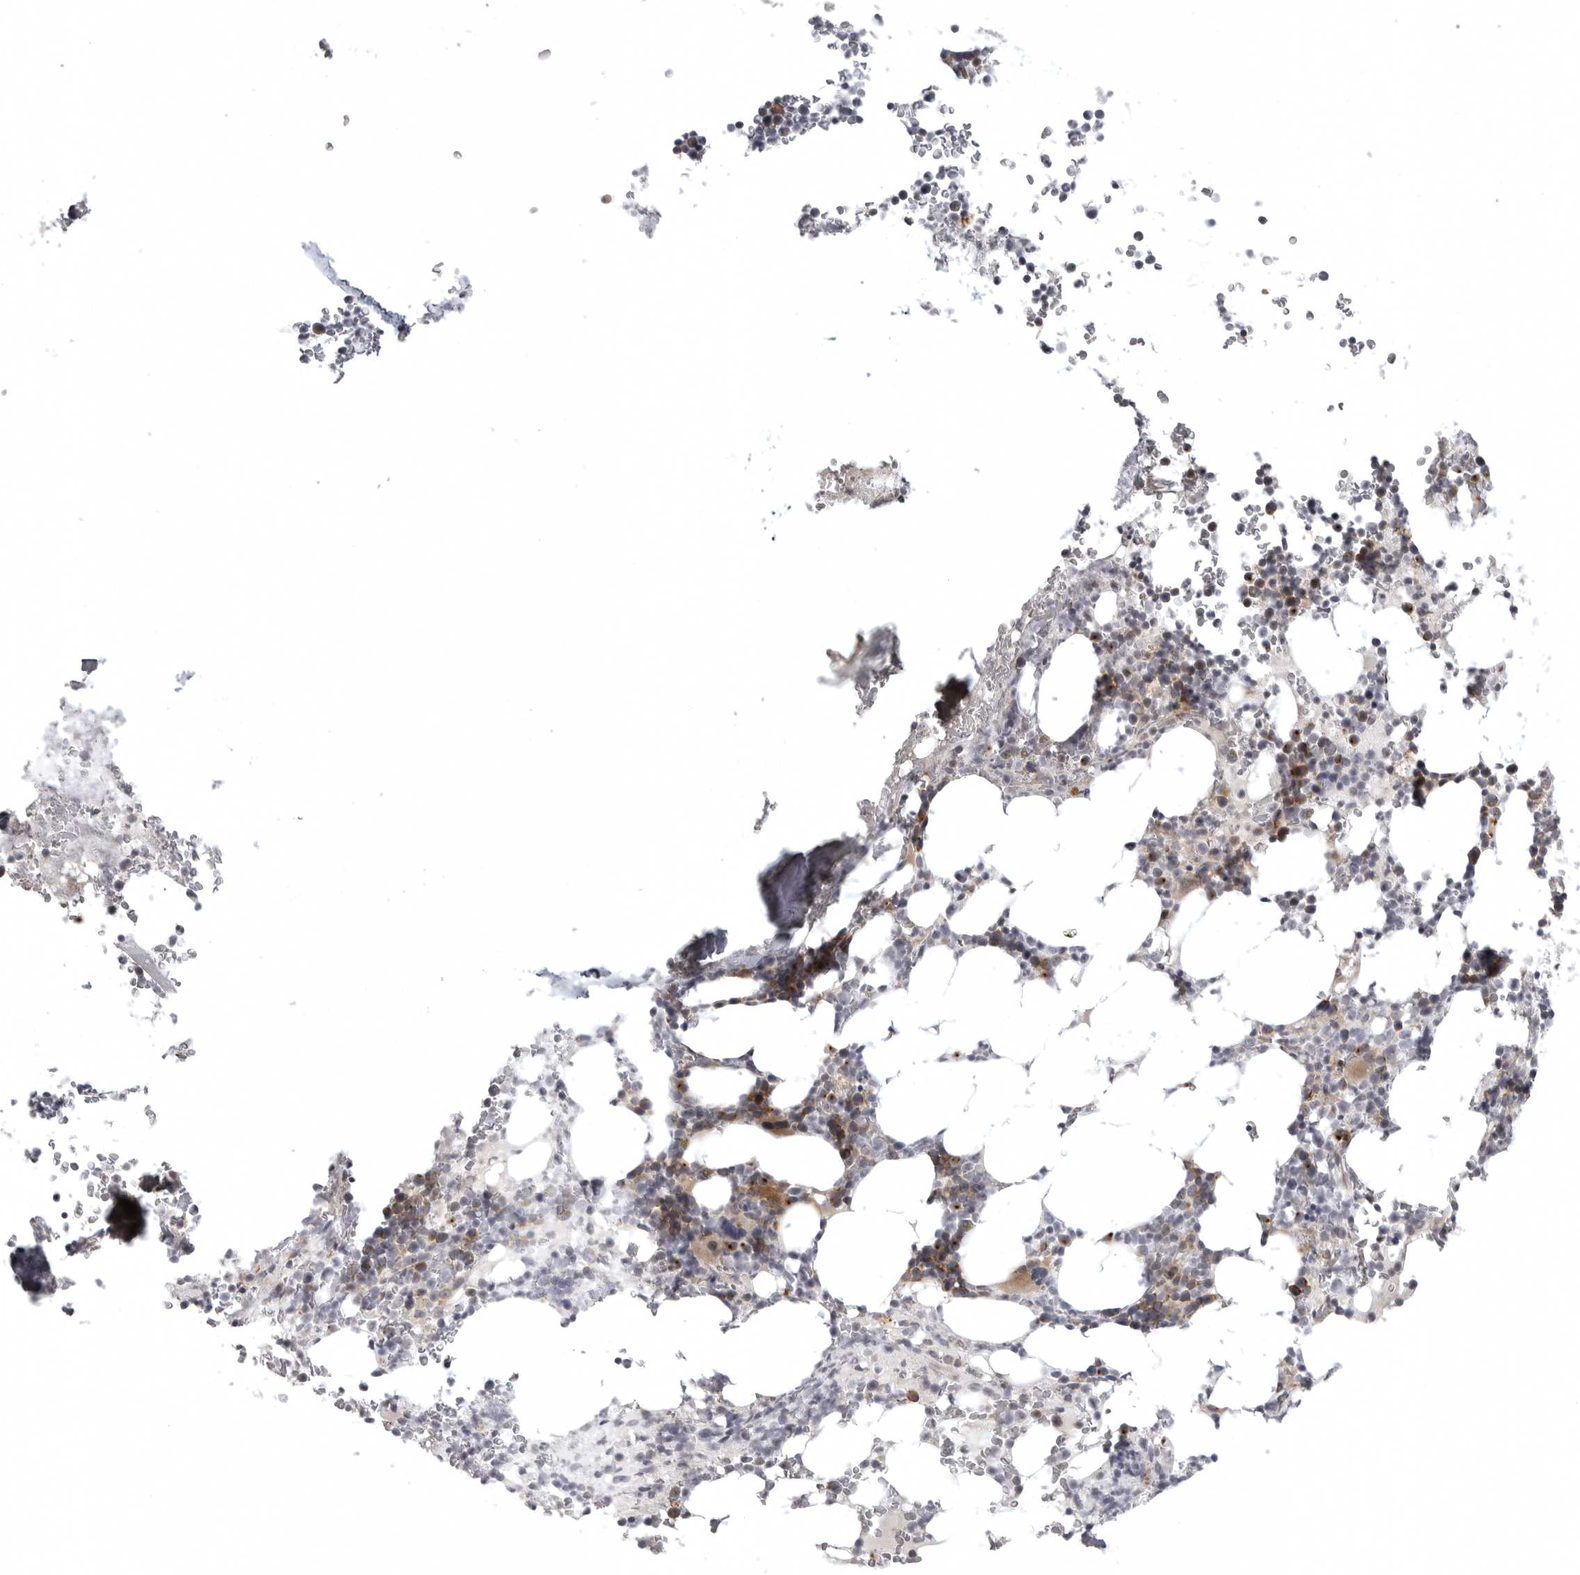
{"staining": {"intensity": "moderate", "quantity": "25%-75%", "location": "cytoplasmic/membranous"}, "tissue": "bone marrow", "cell_type": "Hematopoietic cells", "image_type": "normal", "snomed": [{"axis": "morphology", "description": "Normal tissue, NOS"}, {"axis": "topography", "description": "Bone marrow"}], "caption": "Moderate cytoplasmic/membranous protein expression is present in about 25%-75% of hematopoietic cells in bone marrow.", "gene": "CD300LD", "patient": {"sex": "male", "age": 58}}